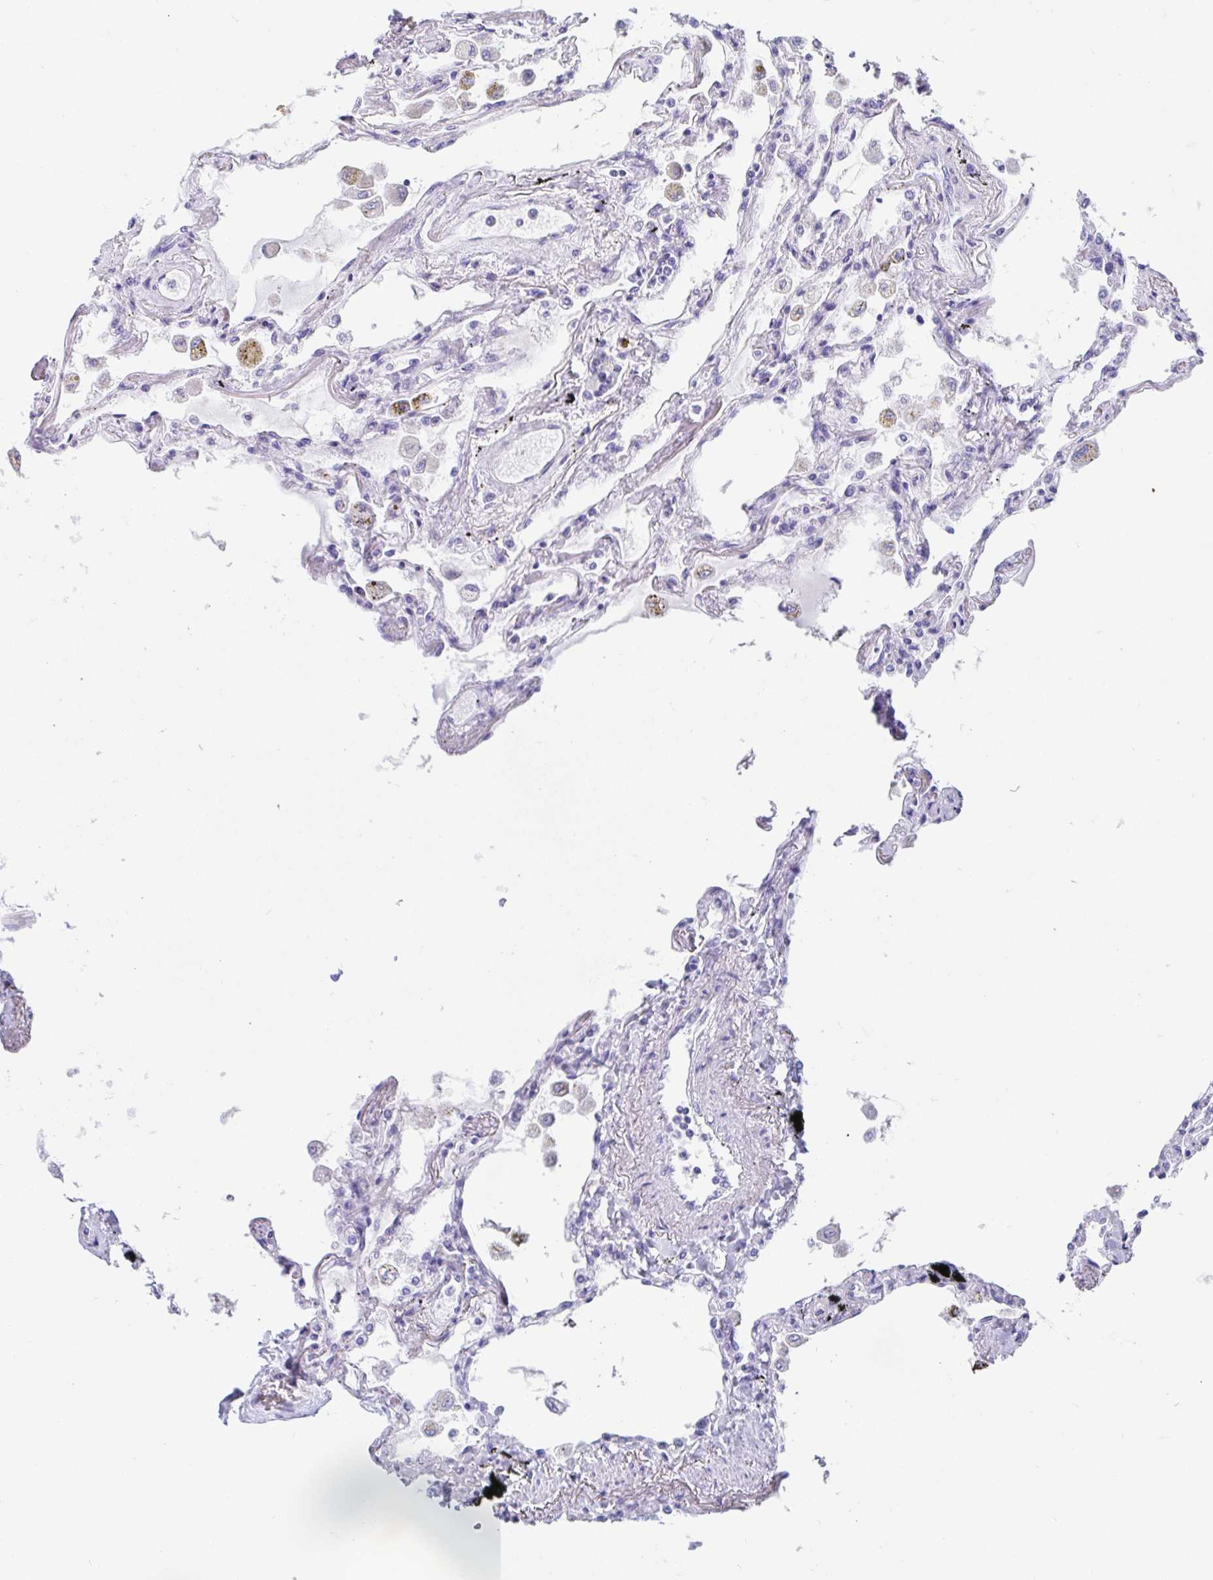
{"staining": {"intensity": "negative", "quantity": "none", "location": "none"}, "tissue": "lung", "cell_type": "Alveolar cells", "image_type": "normal", "snomed": [{"axis": "morphology", "description": "Normal tissue, NOS"}, {"axis": "morphology", "description": "Adenocarcinoma, NOS"}, {"axis": "topography", "description": "Cartilage tissue"}, {"axis": "topography", "description": "Lung"}], "caption": "IHC micrograph of unremarkable human lung stained for a protein (brown), which displays no positivity in alveolar cells.", "gene": "WDR72", "patient": {"sex": "female", "age": 67}}